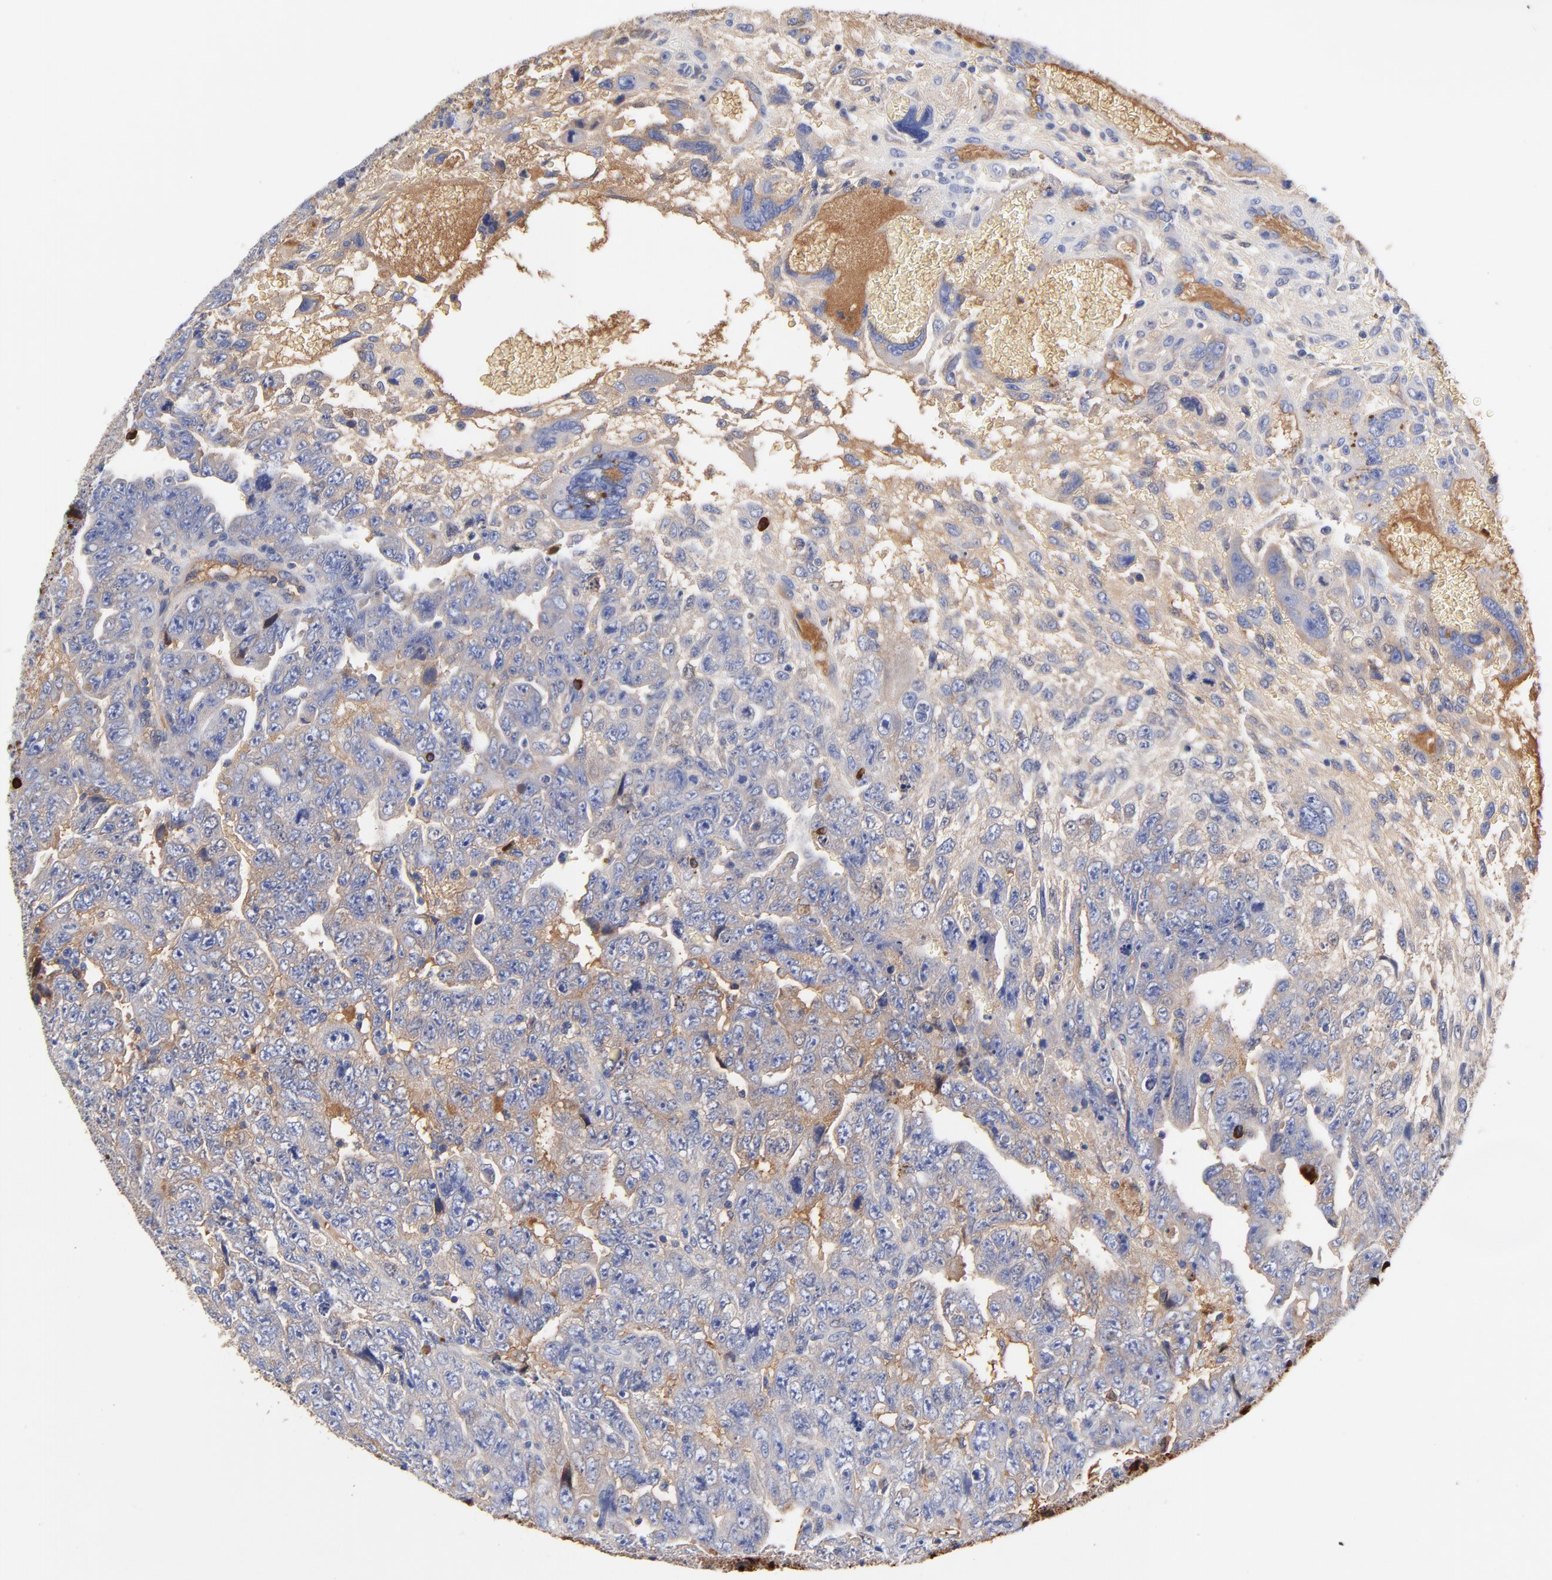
{"staining": {"intensity": "weak", "quantity": "25%-75%", "location": "cytoplasmic/membranous"}, "tissue": "testis cancer", "cell_type": "Tumor cells", "image_type": "cancer", "snomed": [{"axis": "morphology", "description": "Carcinoma, Embryonal, NOS"}, {"axis": "topography", "description": "Testis"}], "caption": "Immunohistochemical staining of human testis embryonal carcinoma reveals low levels of weak cytoplasmic/membranous expression in about 25%-75% of tumor cells.", "gene": "IGLV3-10", "patient": {"sex": "male", "age": 28}}